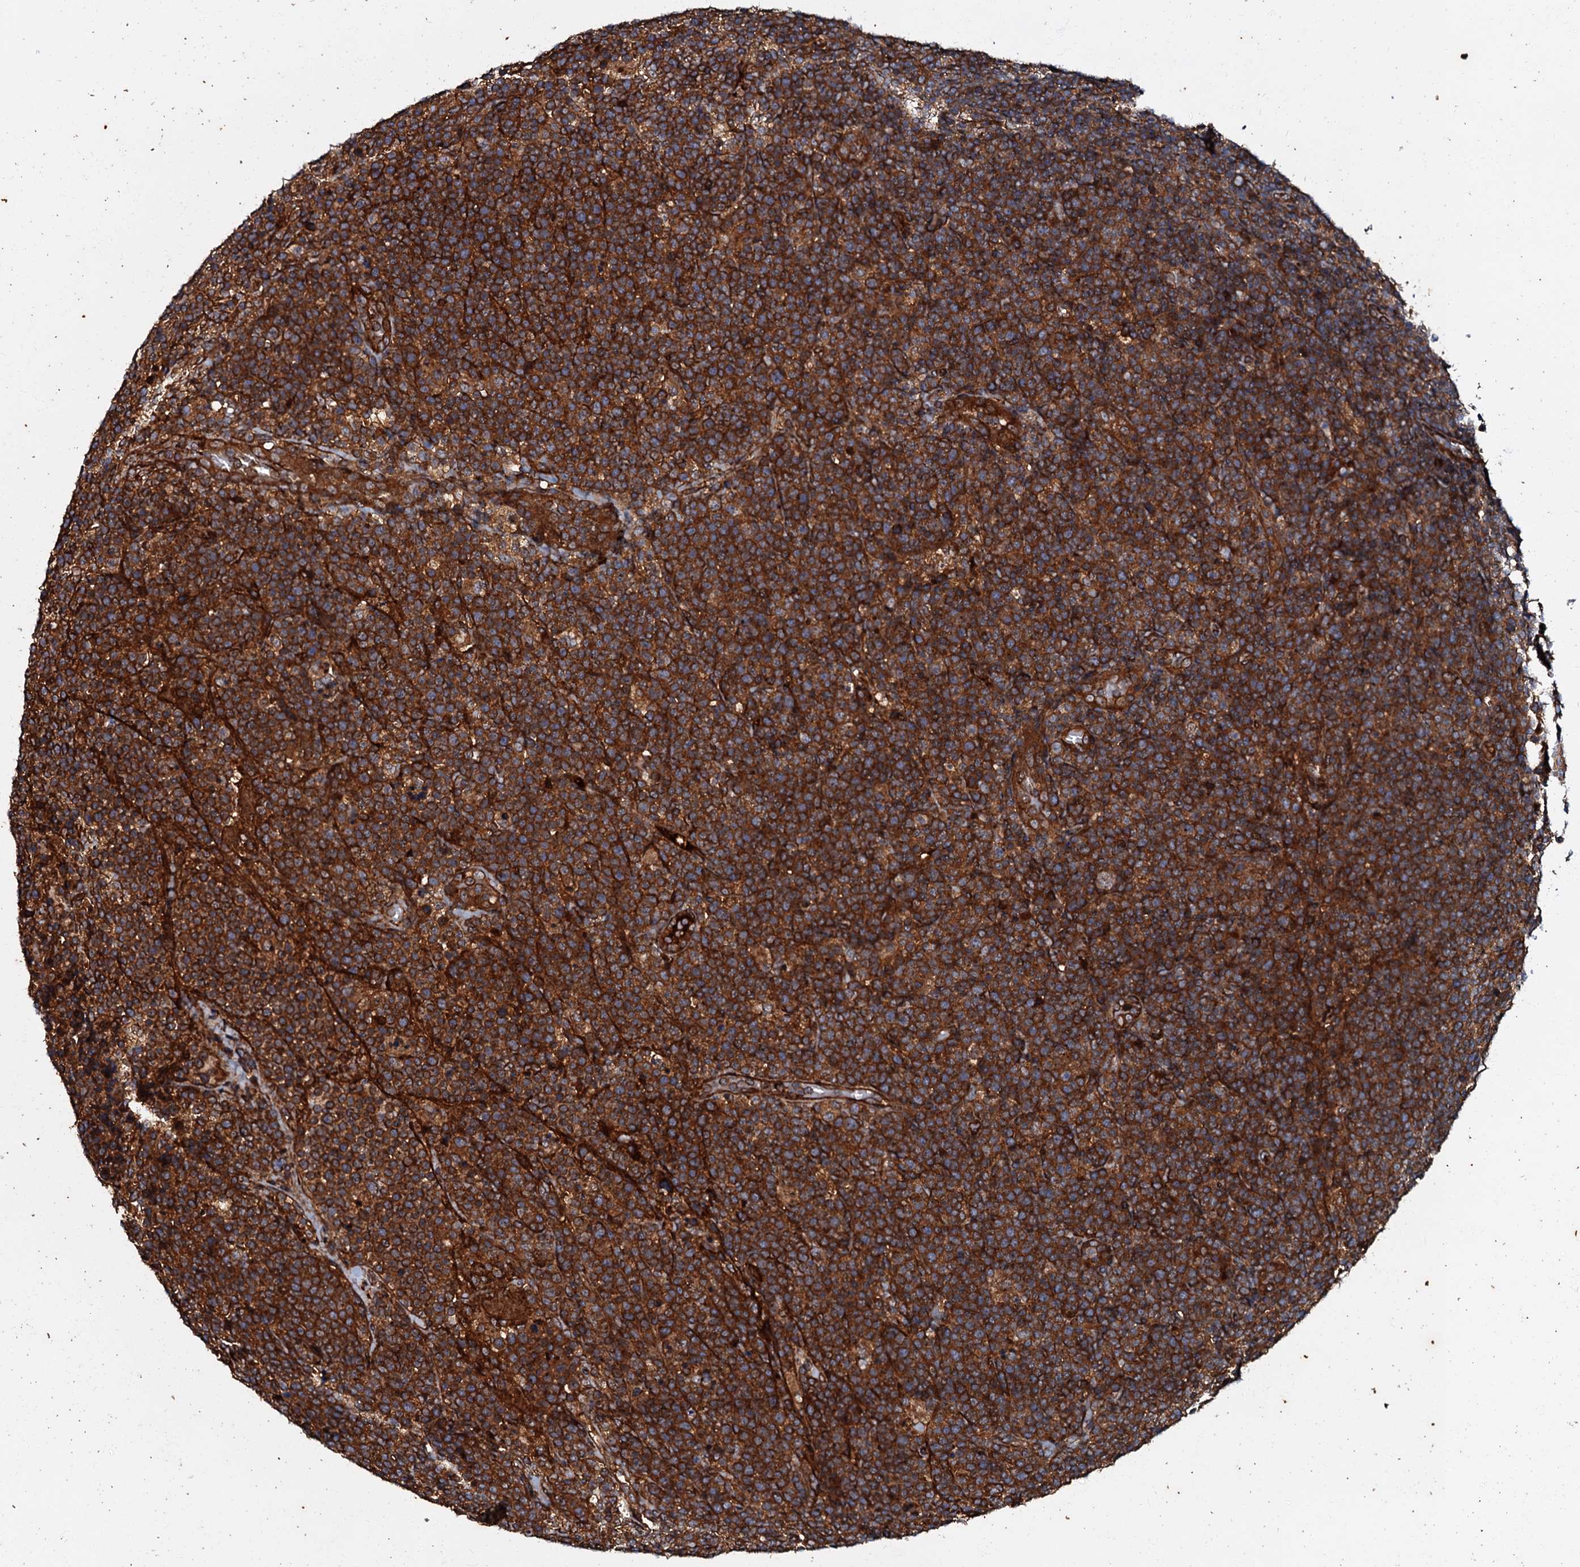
{"staining": {"intensity": "strong", "quantity": ">75%", "location": "cytoplasmic/membranous"}, "tissue": "lymphoma", "cell_type": "Tumor cells", "image_type": "cancer", "snomed": [{"axis": "morphology", "description": "Malignant lymphoma, non-Hodgkin's type, High grade"}, {"axis": "topography", "description": "Lymph node"}], "caption": "There is high levels of strong cytoplasmic/membranous expression in tumor cells of high-grade malignant lymphoma, non-Hodgkin's type, as demonstrated by immunohistochemical staining (brown color).", "gene": "BLOC1S6", "patient": {"sex": "male", "age": 61}}